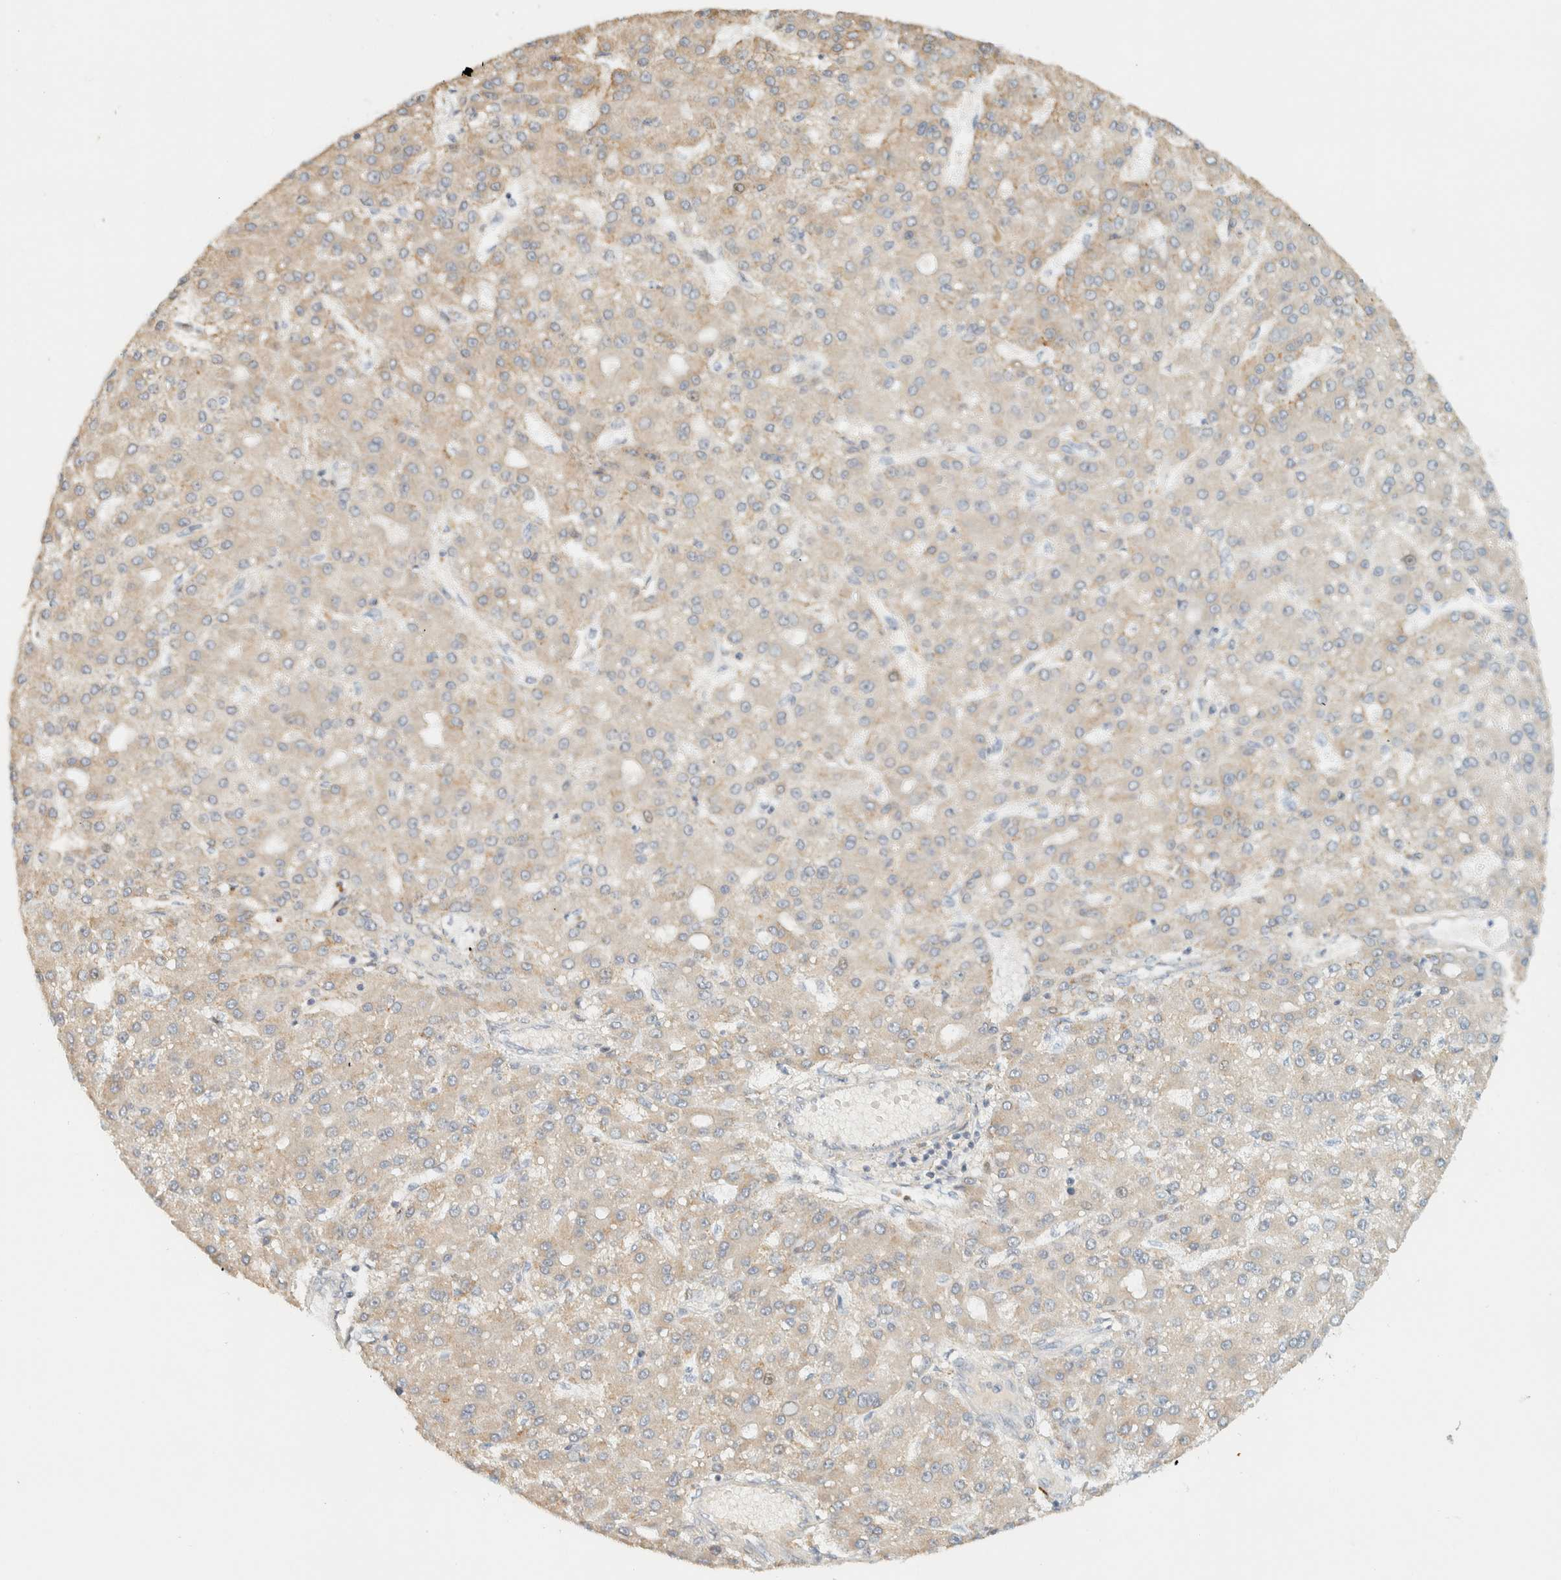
{"staining": {"intensity": "weak", "quantity": "25%-75%", "location": "cytoplasmic/membranous"}, "tissue": "liver cancer", "cell_type": "Tumor cells", "image_type": "cancer", "snomed": [{"axis": "morphology", "description": "Carcinoma, Hepatocellular, NOS"}, {"axis": "topography", "description": "Liver"}], "caption": "Liver cancer (hepatocellular carcinoma) stained with a protein marker displays weak staining in tumor cells.", "gene": "CCDC171", "patient": {"sex": "male", "age": 67}}